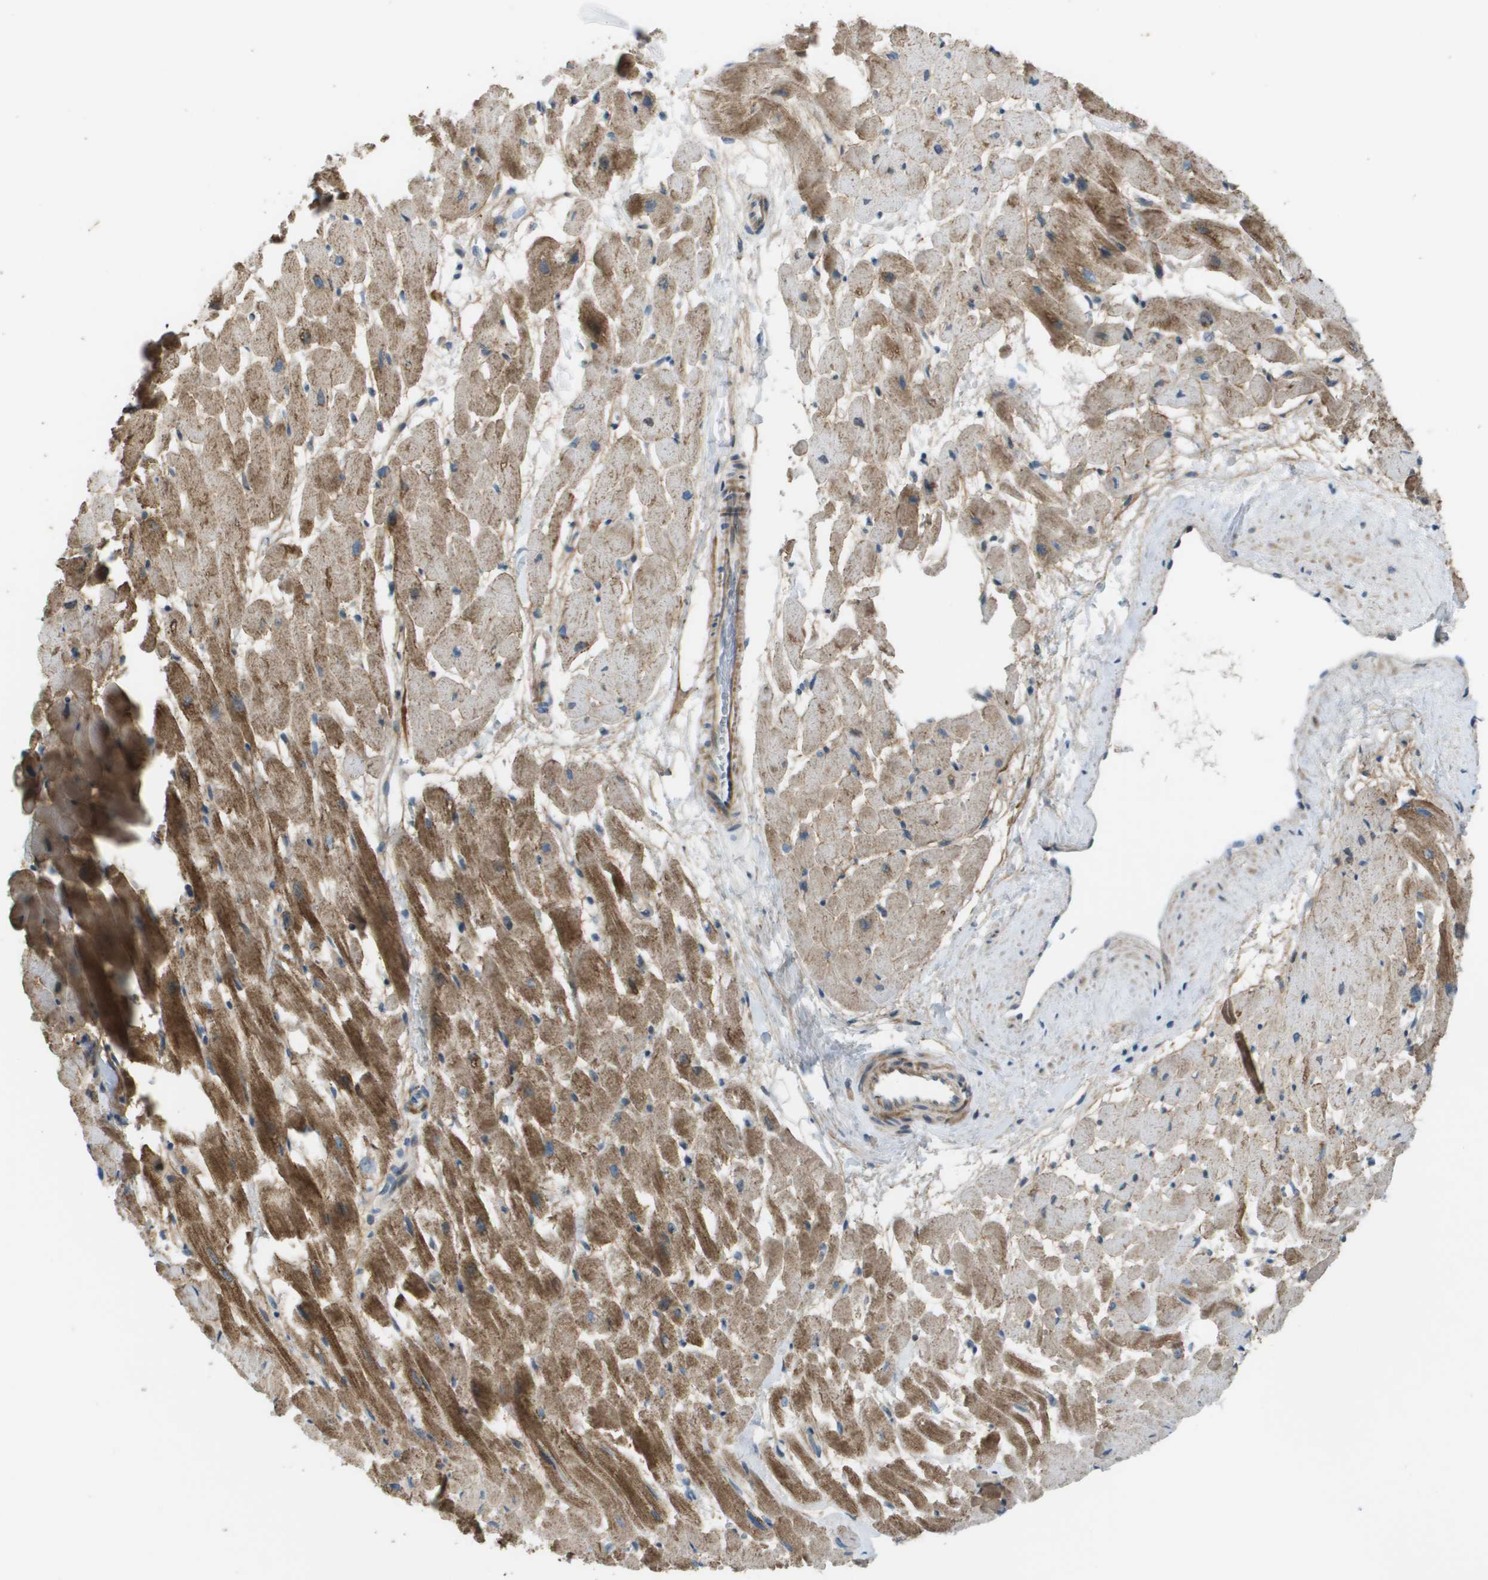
{"staining": {"intensity": "moderate", "quantity": ">75%", "location": "cytoplasmic/membranous"}, "tissue": "heart muscle", "cell_type": "Cardiomyocytes", "image_type": "normal", "snomed": [{"axis": "morphology", "description": "Normal tissue, NOS"}, {"axis": "topography", "description": "Heart"}], "caption": "Protein staining of unremarkable heart muscle exhibits moderate cytoplasmic/membranous positivity in approximately >75% of cardiomyocytes. (Brightfield microscopy of DAB IHC at high magnification).", "gene": "GALNT6", "patient": {"sex": "male", "age": 45}}